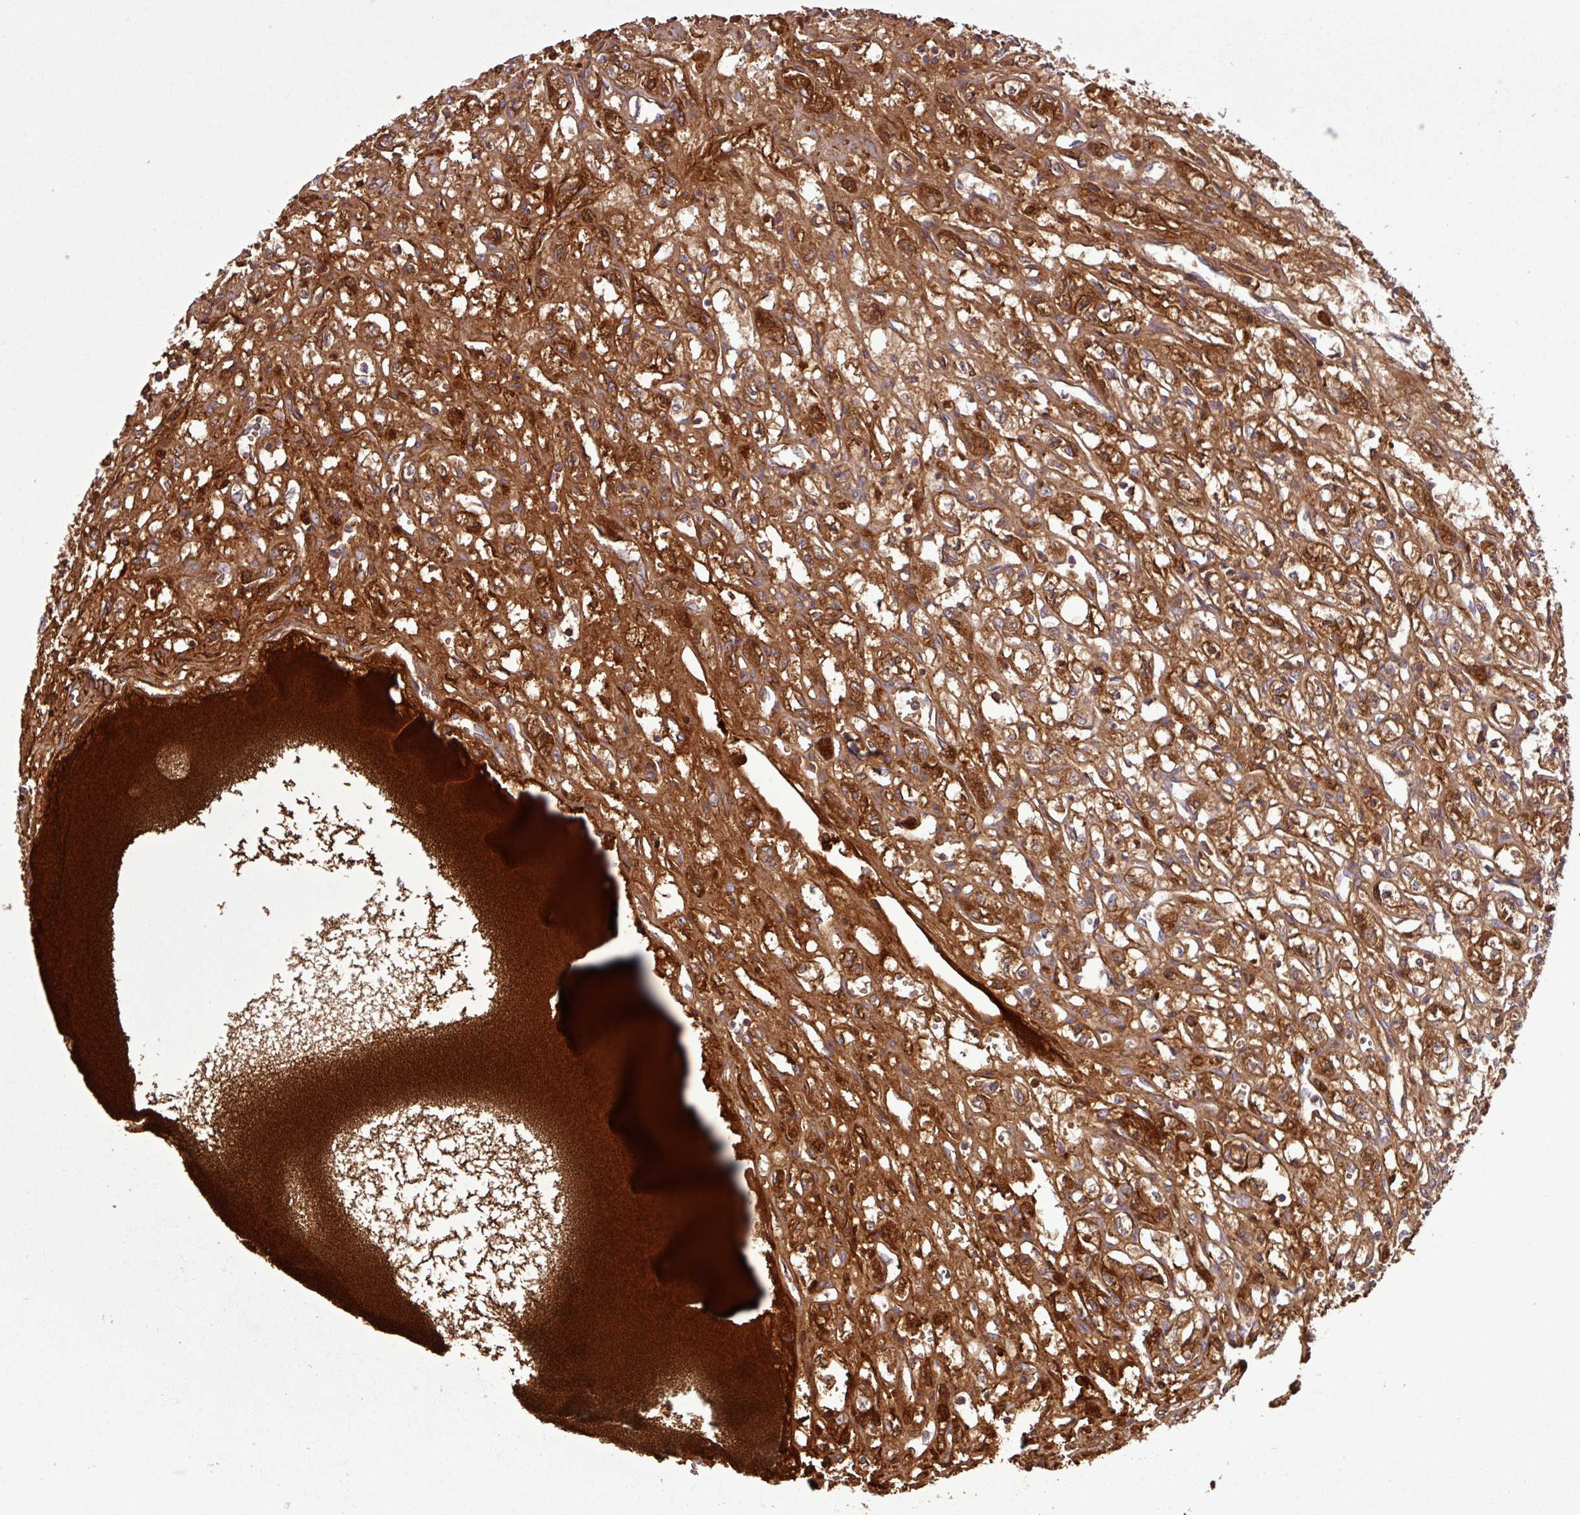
{"staining": {"intensity": "moderate", "quantity": ">75%", "location": "cytoplasmic/membranous"}, "tissue": "renal cancer", "cell_type": "Tumor cells", "image_type": "cancer", "snomed": [{"axis": "morphology", "description": "Adenocarcinoma, NOS"}, {"axis": "topography", "description": "Kidney"}], "caption": "Immunohistochemical staining of renal cancer (adenocarcinoma) shows moderate cytoplasmic/membranous protein positivity in approximately >75% of tumor cells.", "gene": "C4B", "patient": {"sex": "male", "age": 56}}